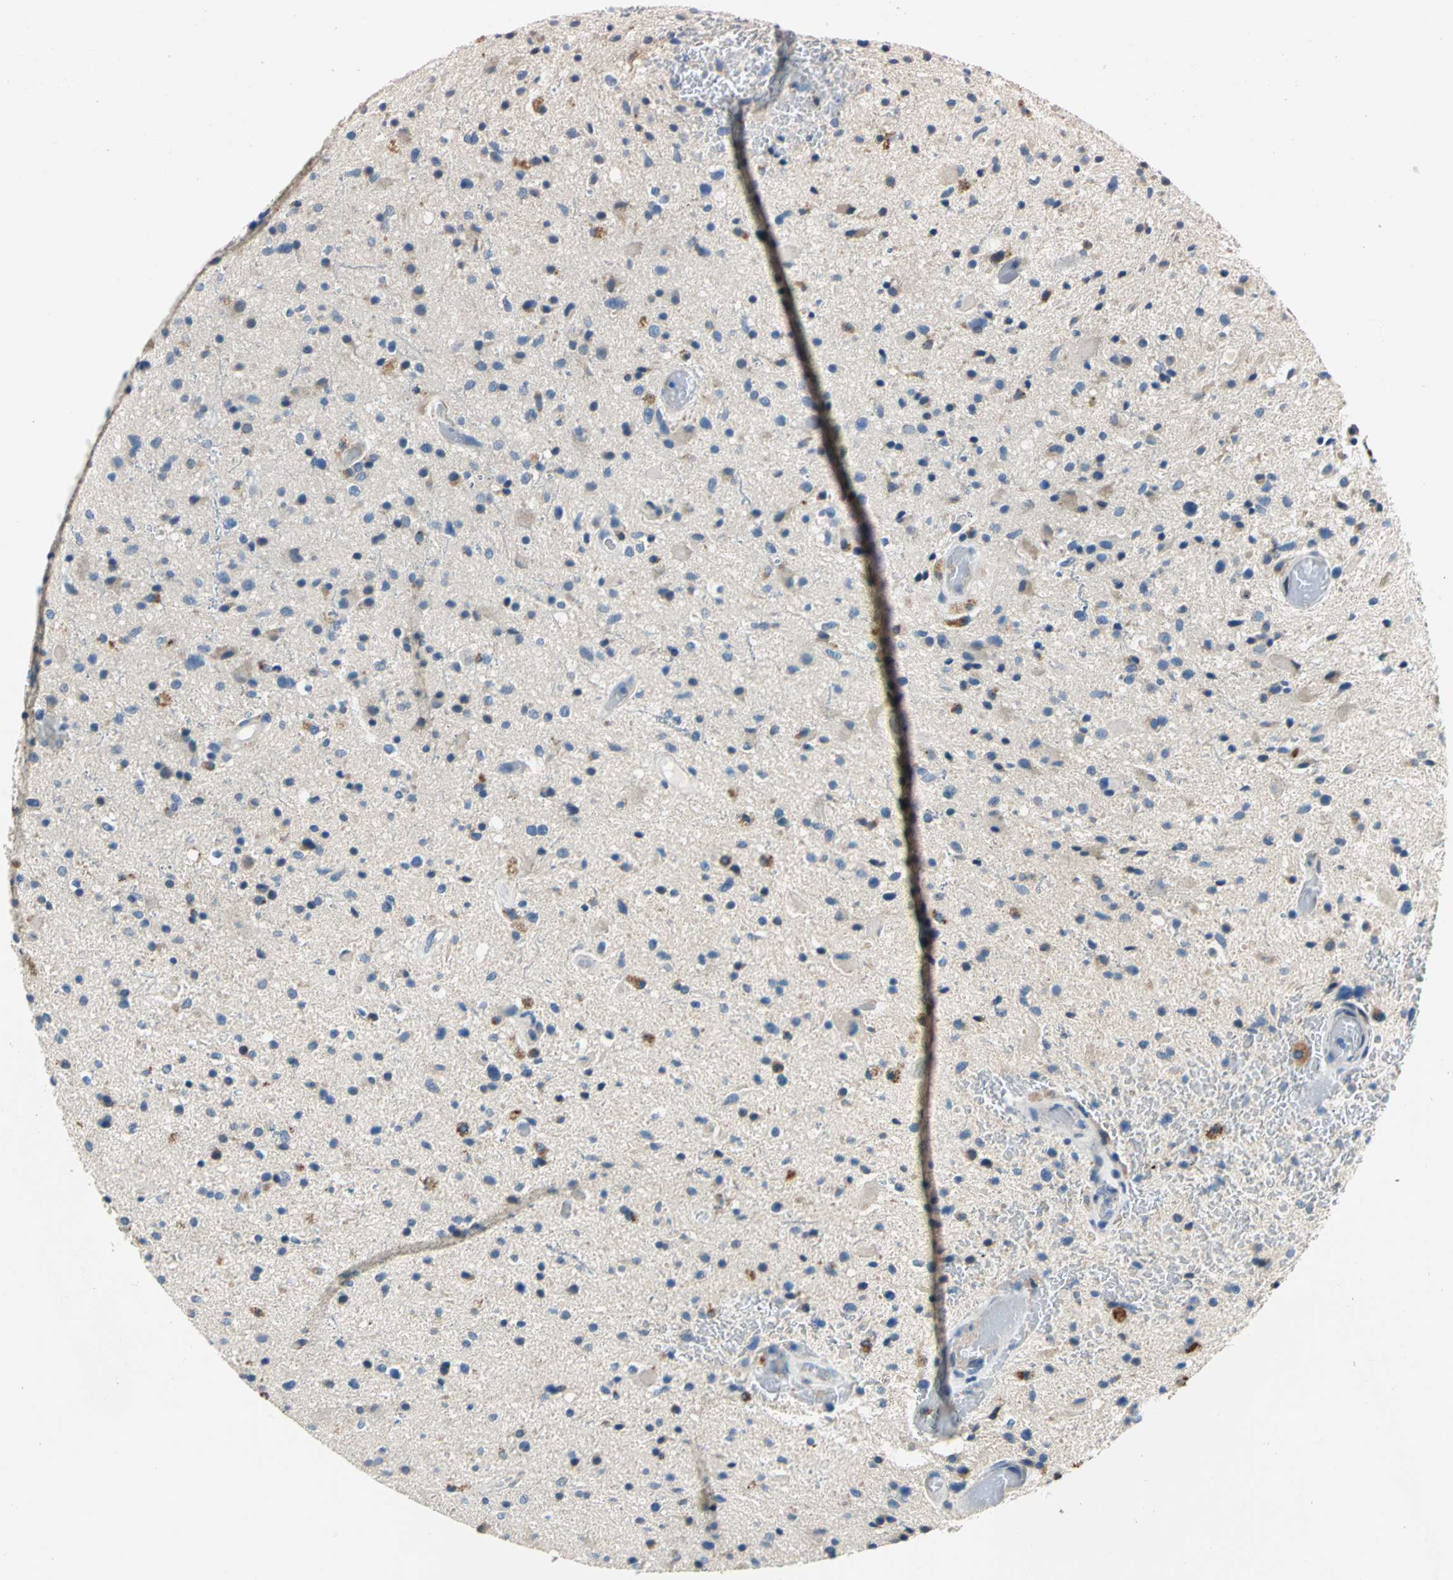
{"staining": {"intensity": "negative", "quantity": "none", "location": "none"}, "tissue": "glioma", "cell_type": "Tumor cells", "image_type": "cancer", "snomed": [{"axis": "morphology", "description": "Glioma, malignant, High grade"}, {"axis": "topography", "description": "Brain"}], "caption": "High magnification brightfield microscopy of malignant glioma (high-grade) stained with DAB (brown) and counterstained with hematoxylin (blue): tumor cells show no significant staining. (Brightfield microscopy of DAB (3,3'-diaminobenzidine) immunohistochemistry (IHC) at high magnification).", "gene": "RASD2", "patient": {"sex": "male", "age": 33}}